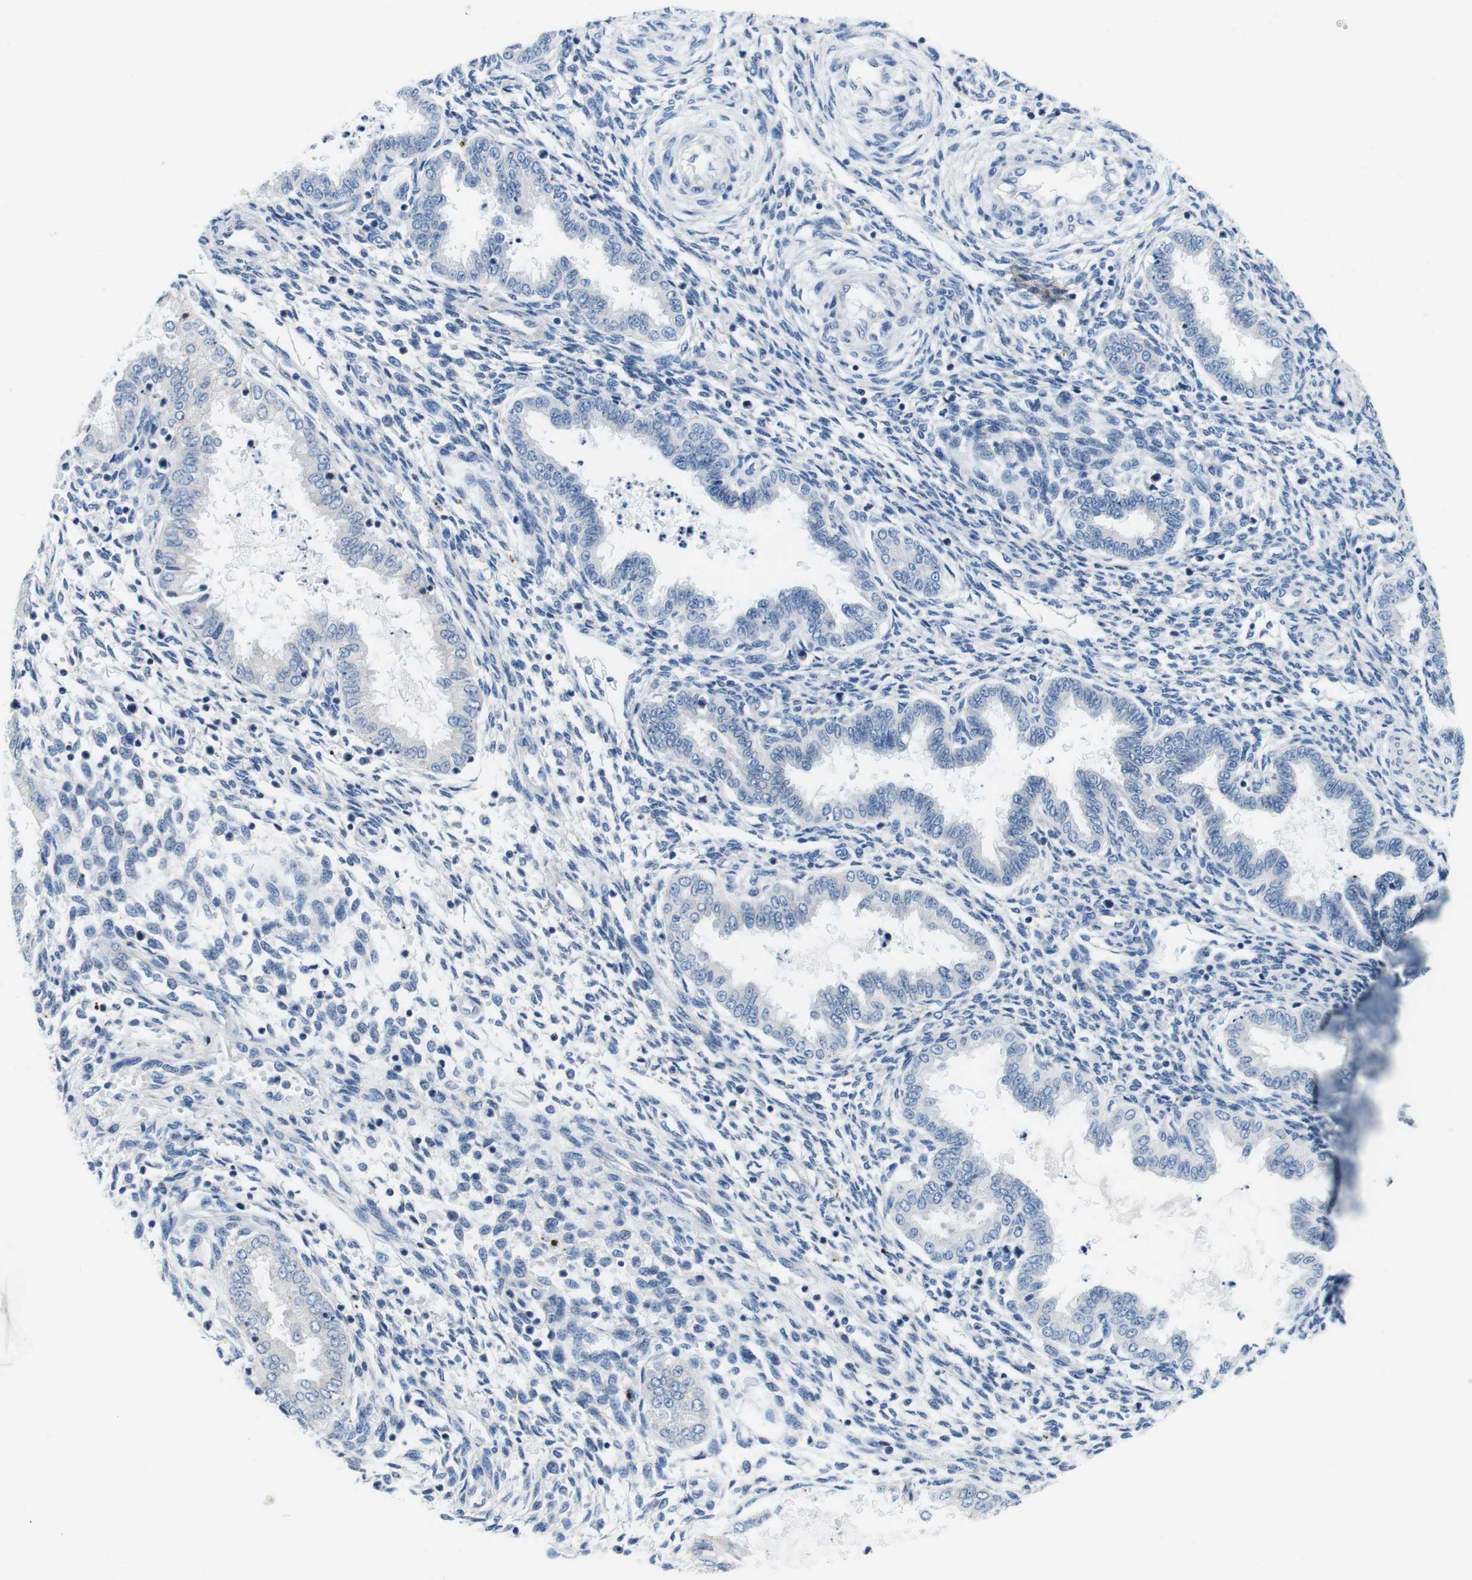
{"staining": {"intensity": "negative", "quantity": "none", "location": "none"}, "tissue": "endometrium", "cell_type": "Cells in endometrial stroma", "image_type": "normal", "snomed": [{"axis": "morphology", "description": "Normal tissue, NOS"}, {"axis": "topography", "description": "Endometrium"}], "caption": "Protein analysis of benign endometrium demonstrates no significant positivity in cells in endometrial stroma.", "gene": "DENND4C", "patient": {"sex": "female", "age": 33}}